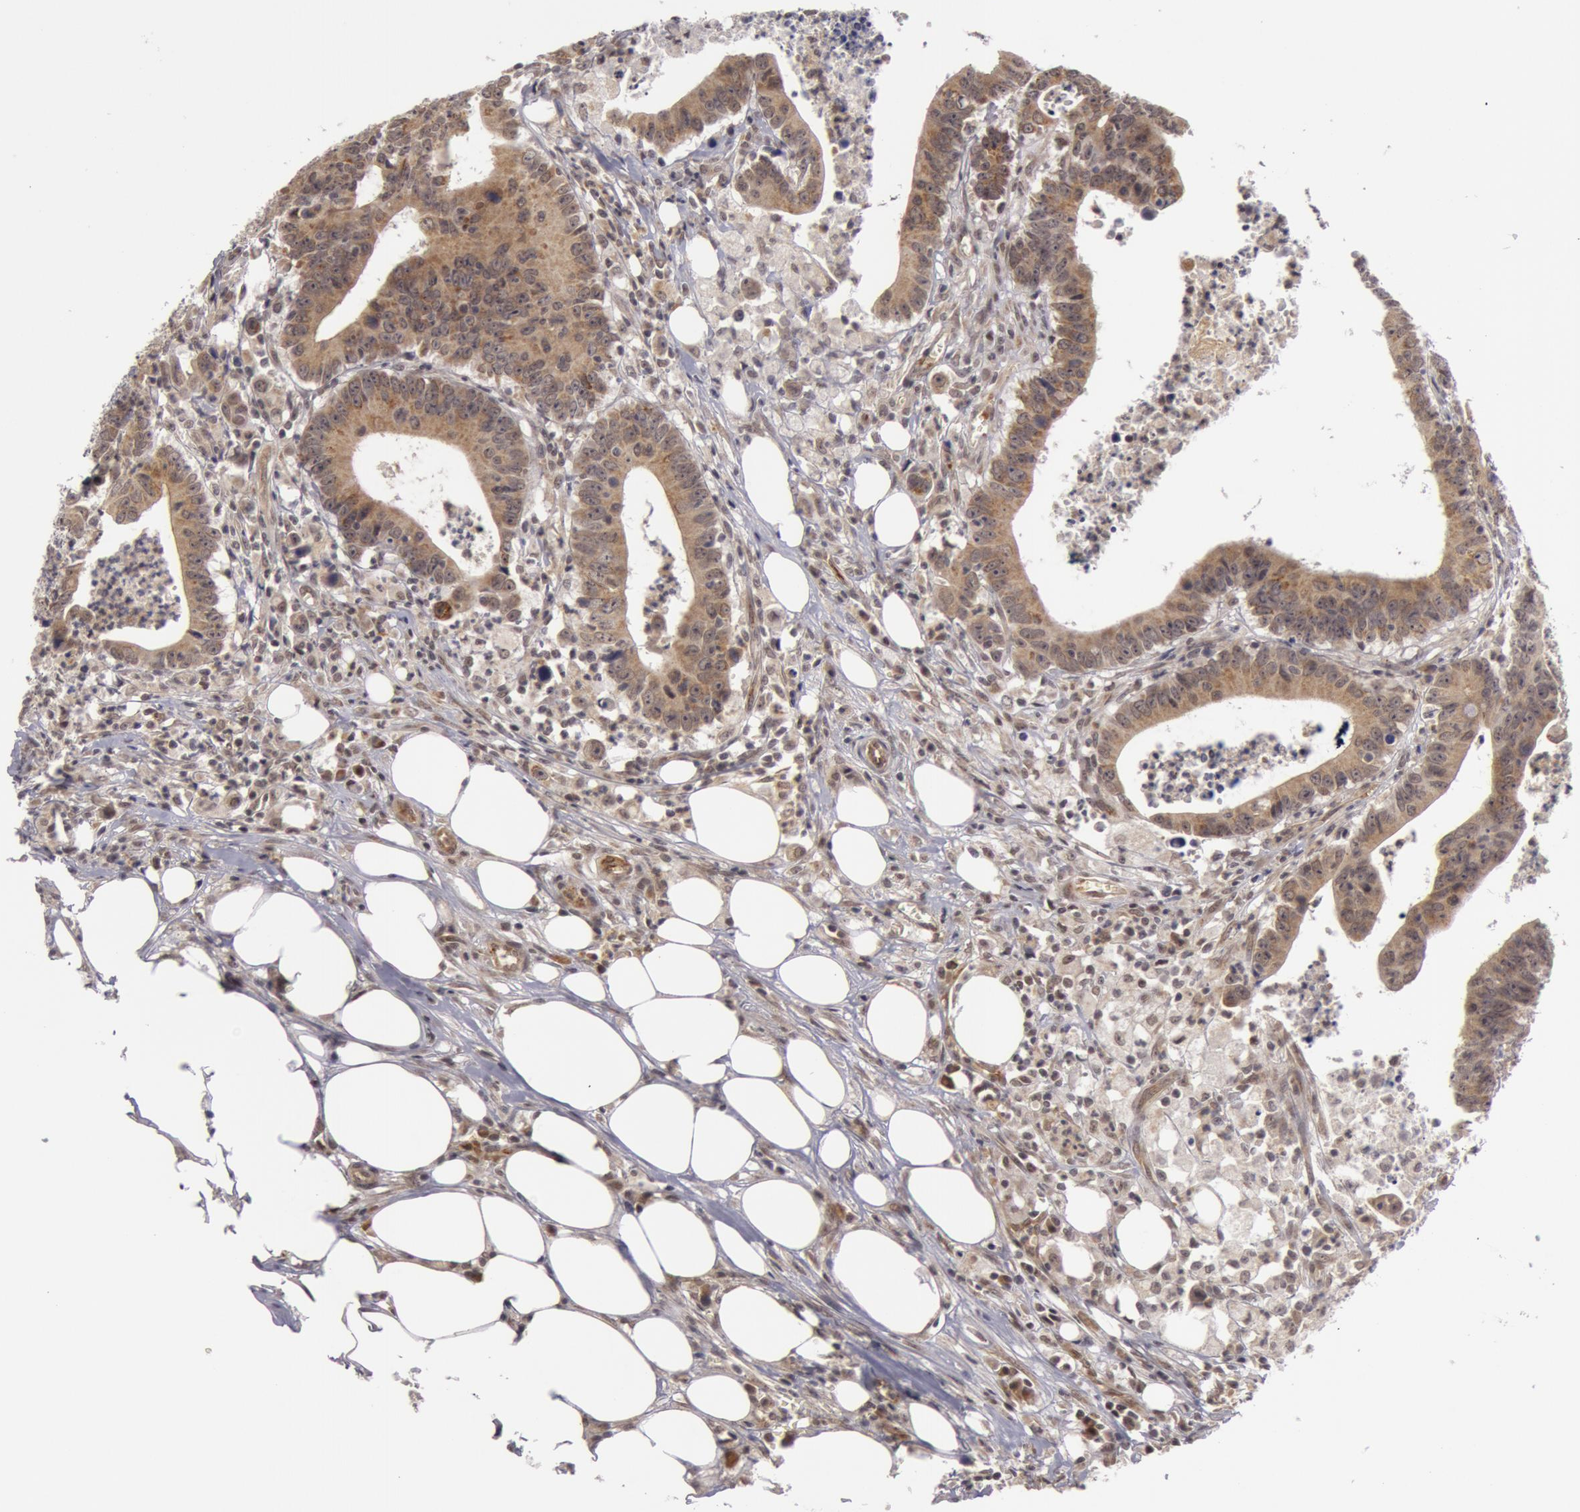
{"staining": {"intensity": "moderate", "quantity": ">75%", "location": "cytoplasmic/membranous"}, "tissue": "colorectal cancer", "cell_type": "Tumor cells", "image_type": "cancer", "snomed": [{"axis": "morphology", "description": "Adenocarcinoma, NOS"}, {"axis": "topography", "description": "Colon"}], "caption": "Protein analysis of colorectal adenocarcinoma tissue exhibits moderate cytoplasmic/membranous staining in approximately >75% of tumor cells. The staining was performed using DAB to visualize the protein expression in brown, while the nuclei were stained in blue with hematoxylin (Magnification: 20x).", "gene": "SYTL4", "patient": {"sex": "male", "age": 55}}